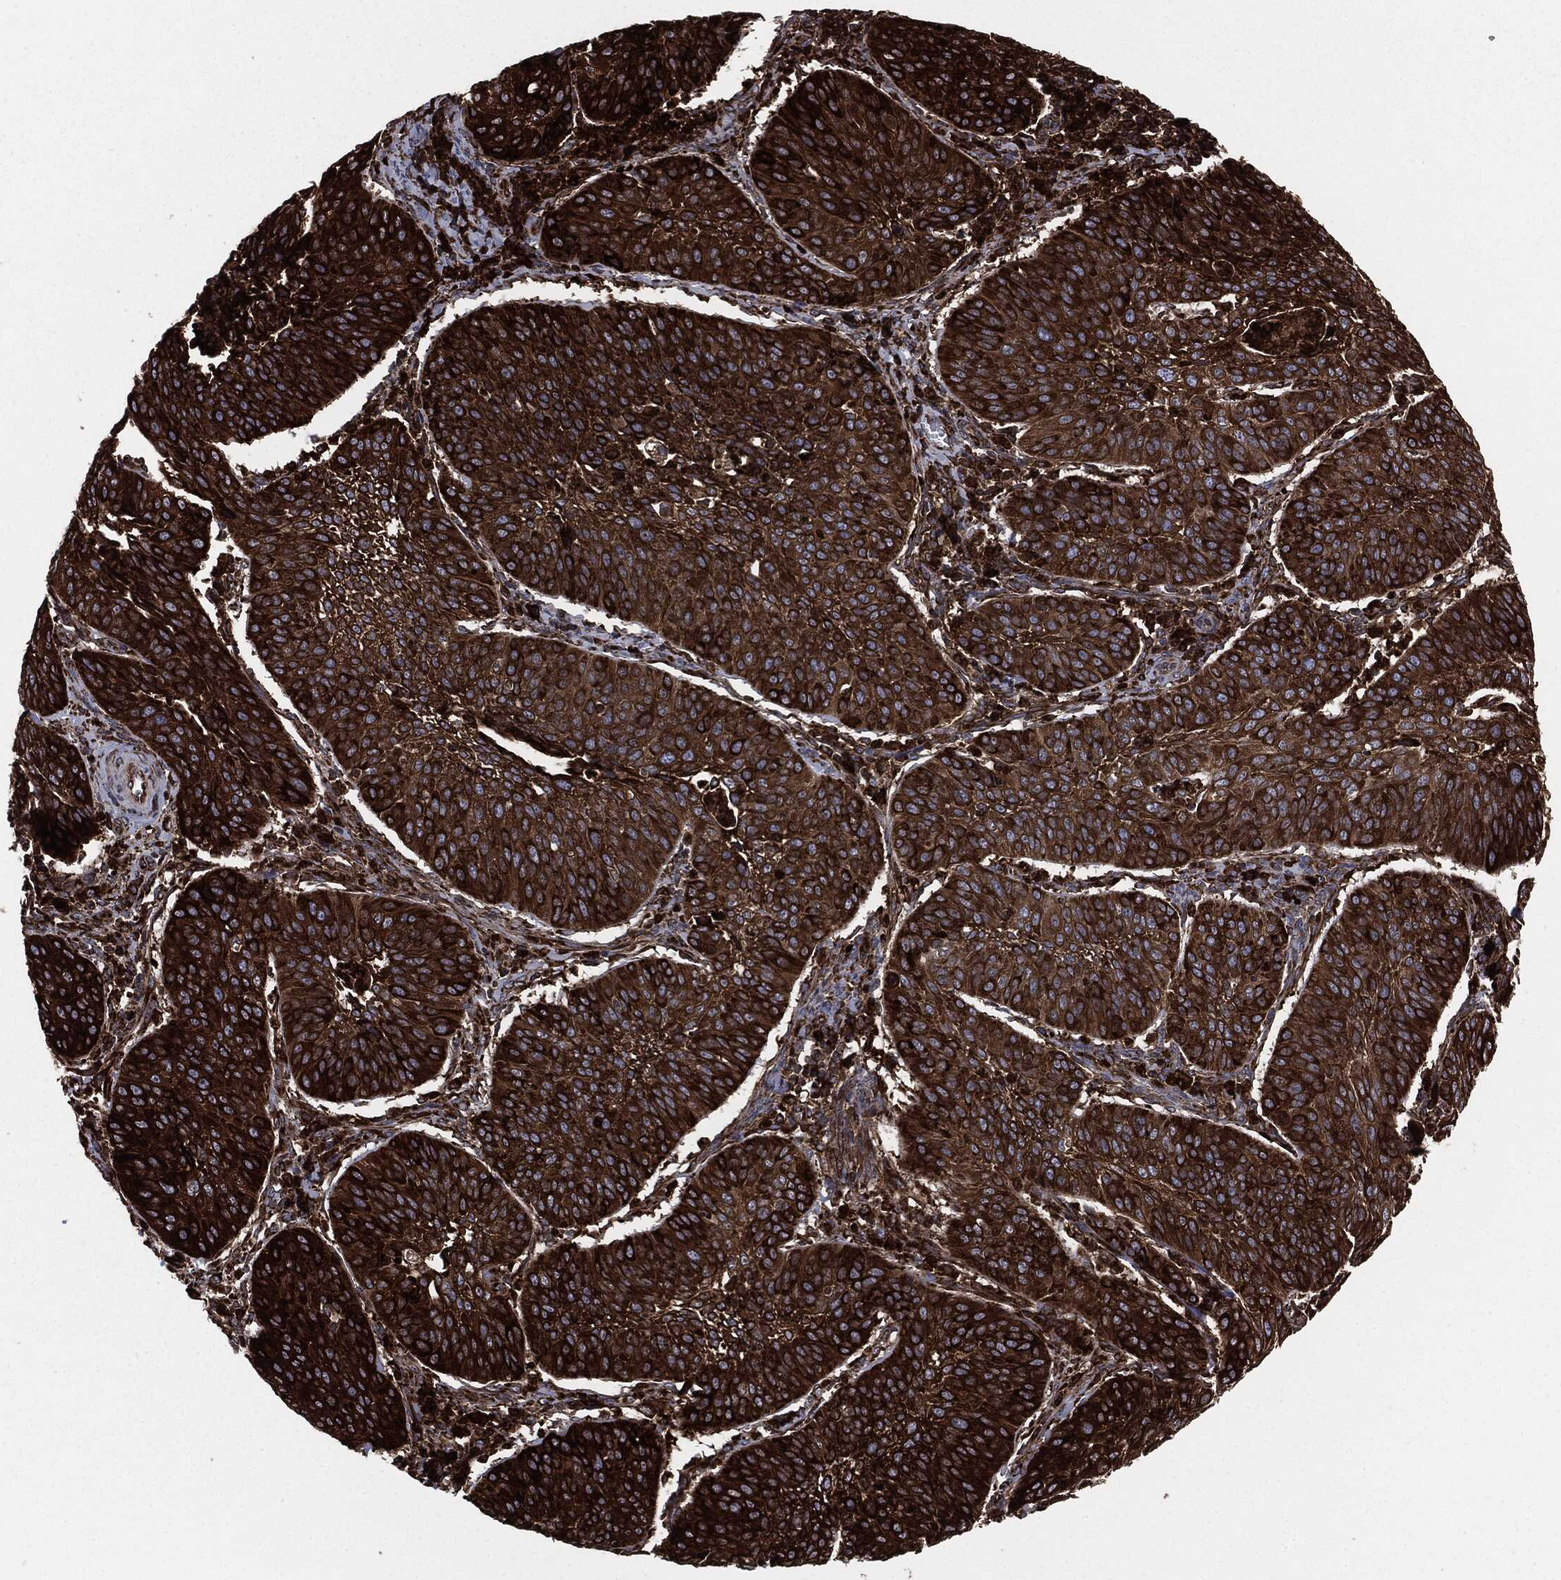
{"staining": {"intensity": "strong", "quantity": ">75%", "location": "cytoplasmic/membranous"}, "tissue": "cervical cancer", "cell_type": "Tumor cells", "image_type": "cancer", "snomed": [{"axis": "morphology", "description": "Normal tissue, NOS"}, {"axis": "morphology", "description": "Squamous cell carcinoma, NOS"}, {"axis": "topography", "description": "Cervix"}], "caption": "Approximately >75% of tumor cells in squamous cell carcinoma (cervical) display strong cytoplasmic/membranous protein staining as visualized by brown immunohistochemical staining.", "gene": "CALR", "patient": {"sex": "female", "age": 39}}